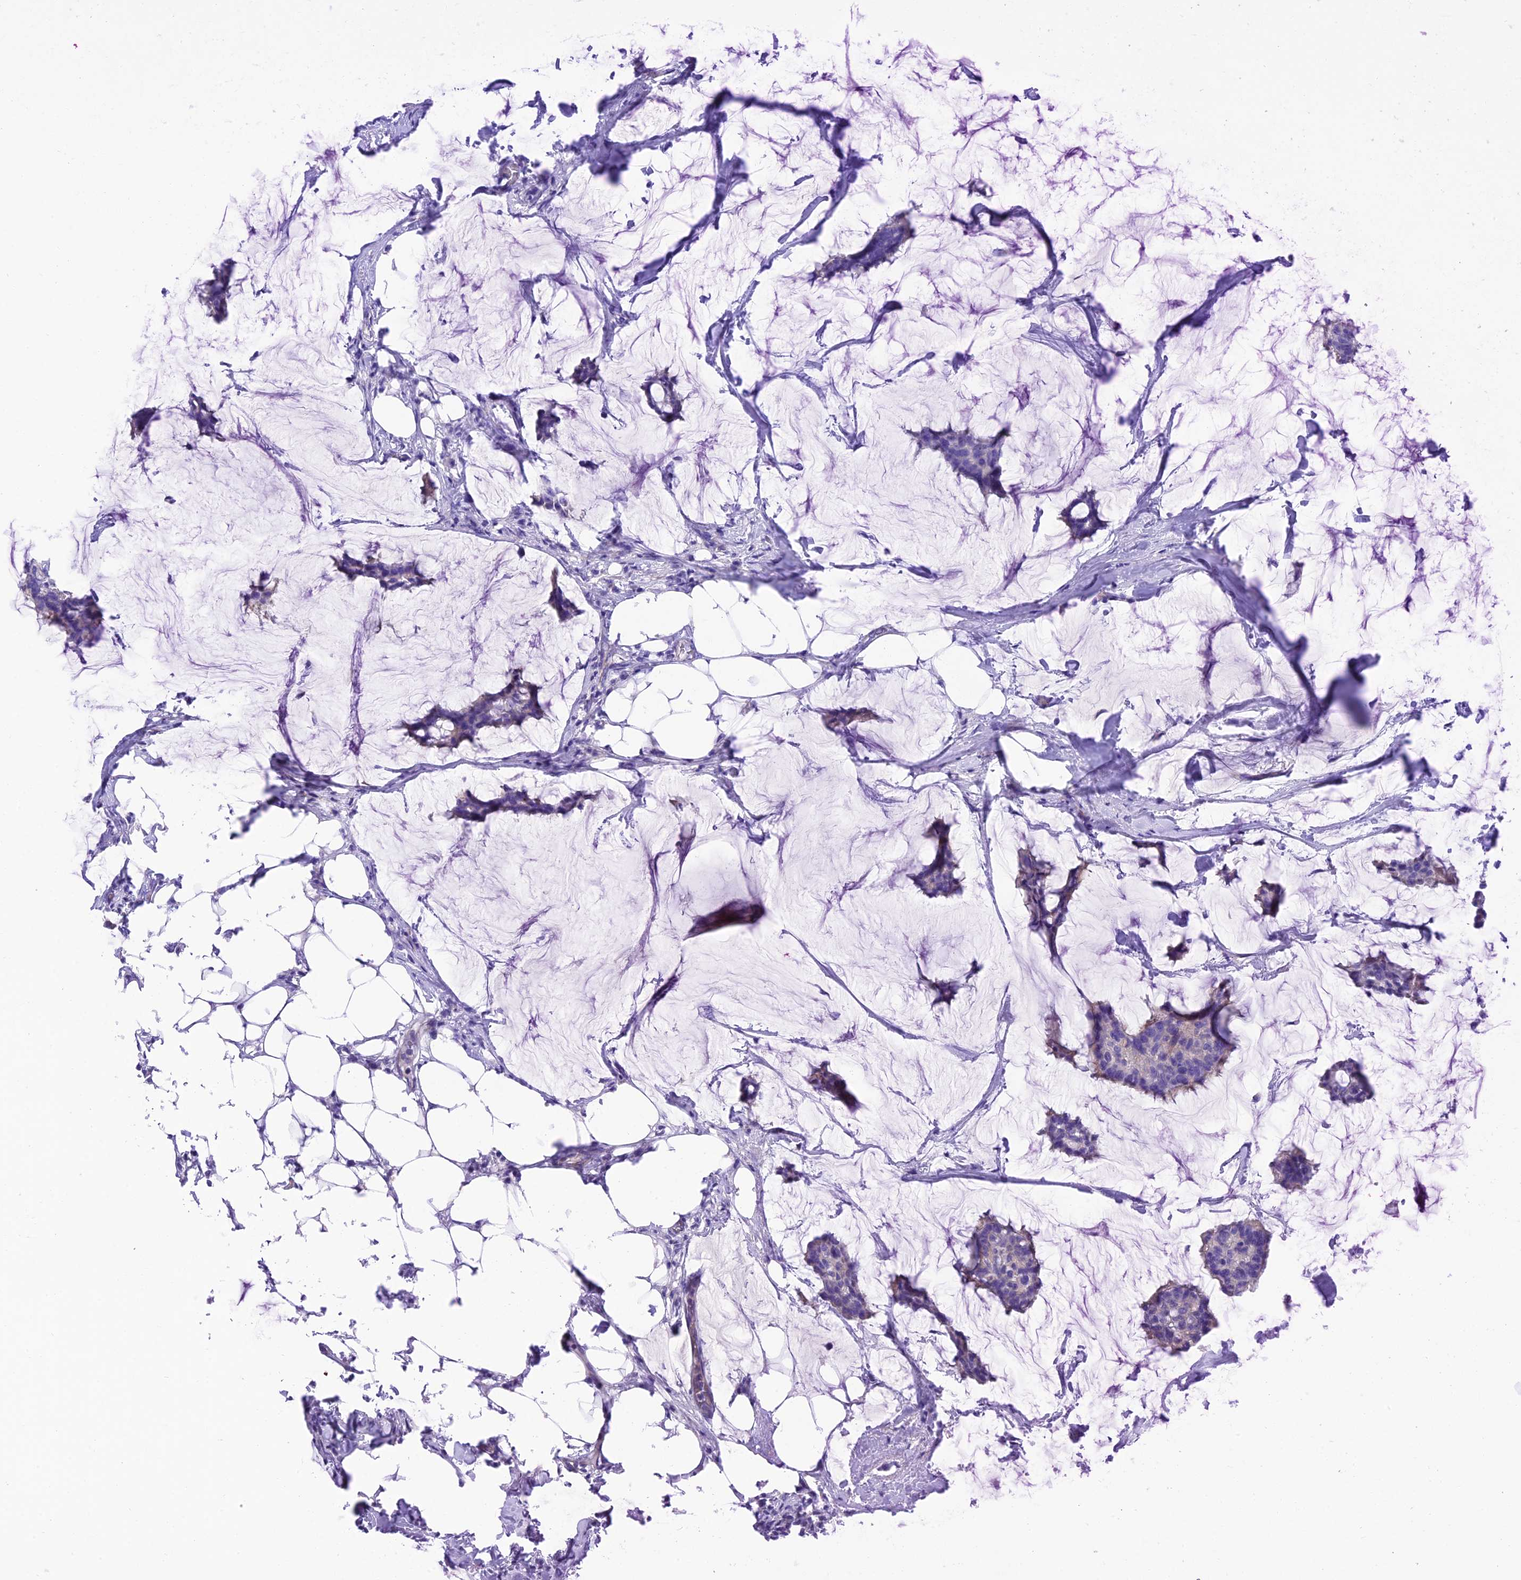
{"staining": {"intensity": "negative", "quantity": "none", "location": "none"}, "tissue": "breast cancer", "cell_type": "Tumor cells", "image_type": "cancer", "snomed": [{"axis": "morphology", "description": "Duct carcinoma"}, {"axis": "topography", "description": "Breast"}], "caption": "Immunohistochemistry (IHC) of human invasive ductal carcinoma (breast) displays no positivity in tumor cells.", "gene": "PPFIA3", "patient": {"sex": "female", "age": 93}}